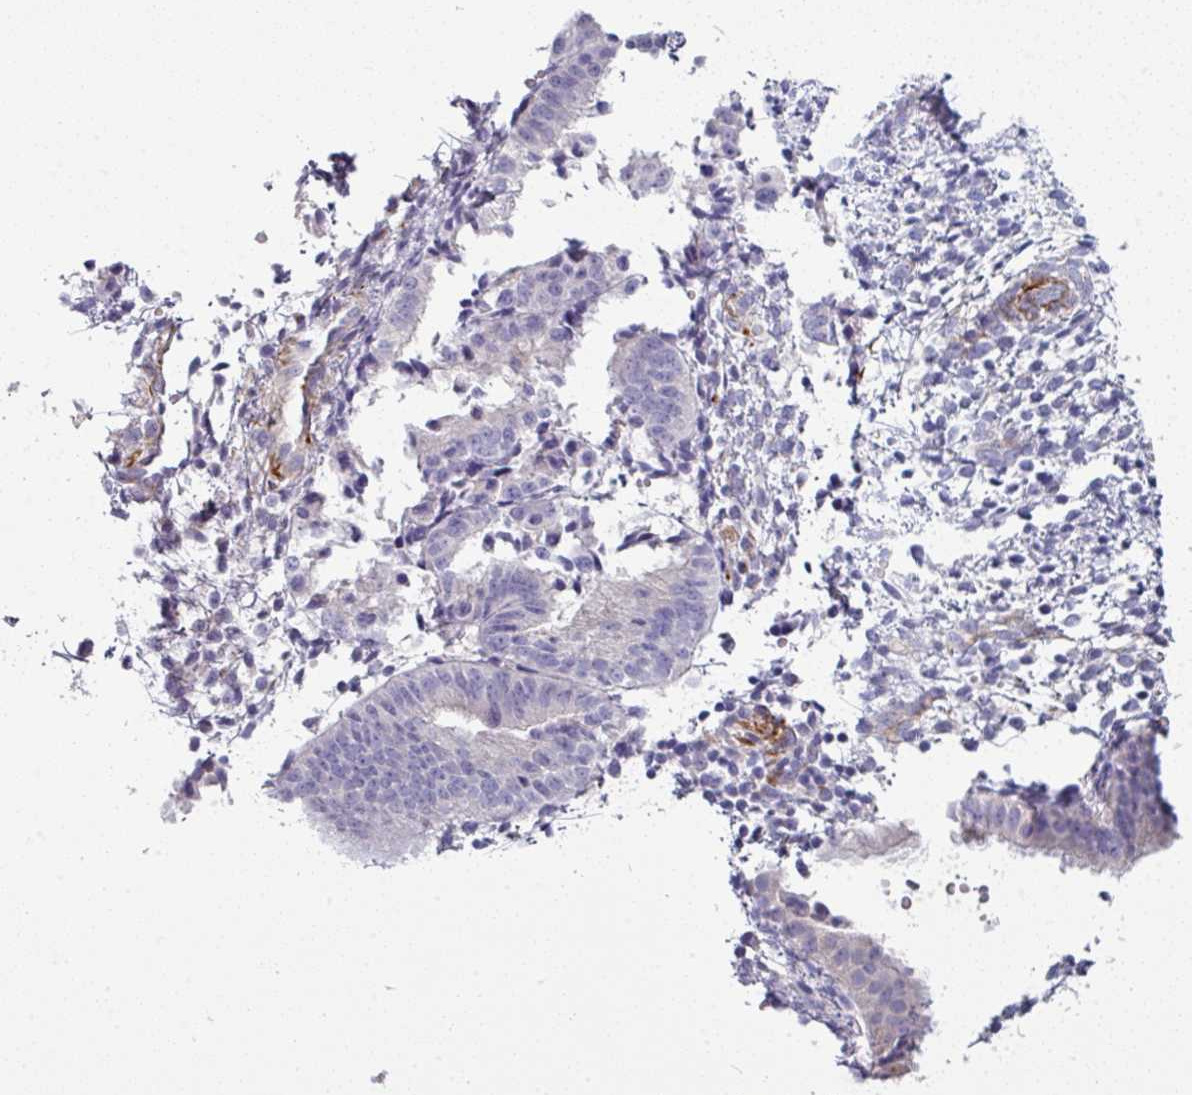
{"staining": {"intensity": "negative", "quantity": "none", "location": "none"}, "tissue": "endometrium", "cell_type": "Cells in endometrial stroma", "image_type": "normal", "snomed": [{"axis": "morphology", "description": "Normal tissue, NOS"}, {"axis": "topography", "description": "Endometrium"}], "caption": "Protein analysis of benign endometrium exhibits no significant expression in cells in endometrial stroma. (Stains: DAB IHC with hematoxylin counter stain, Microscopy: brightfield microscopy at high magnification).", "gene": "SLC17A7", "patient": {"sex": "female", "age": 49}}